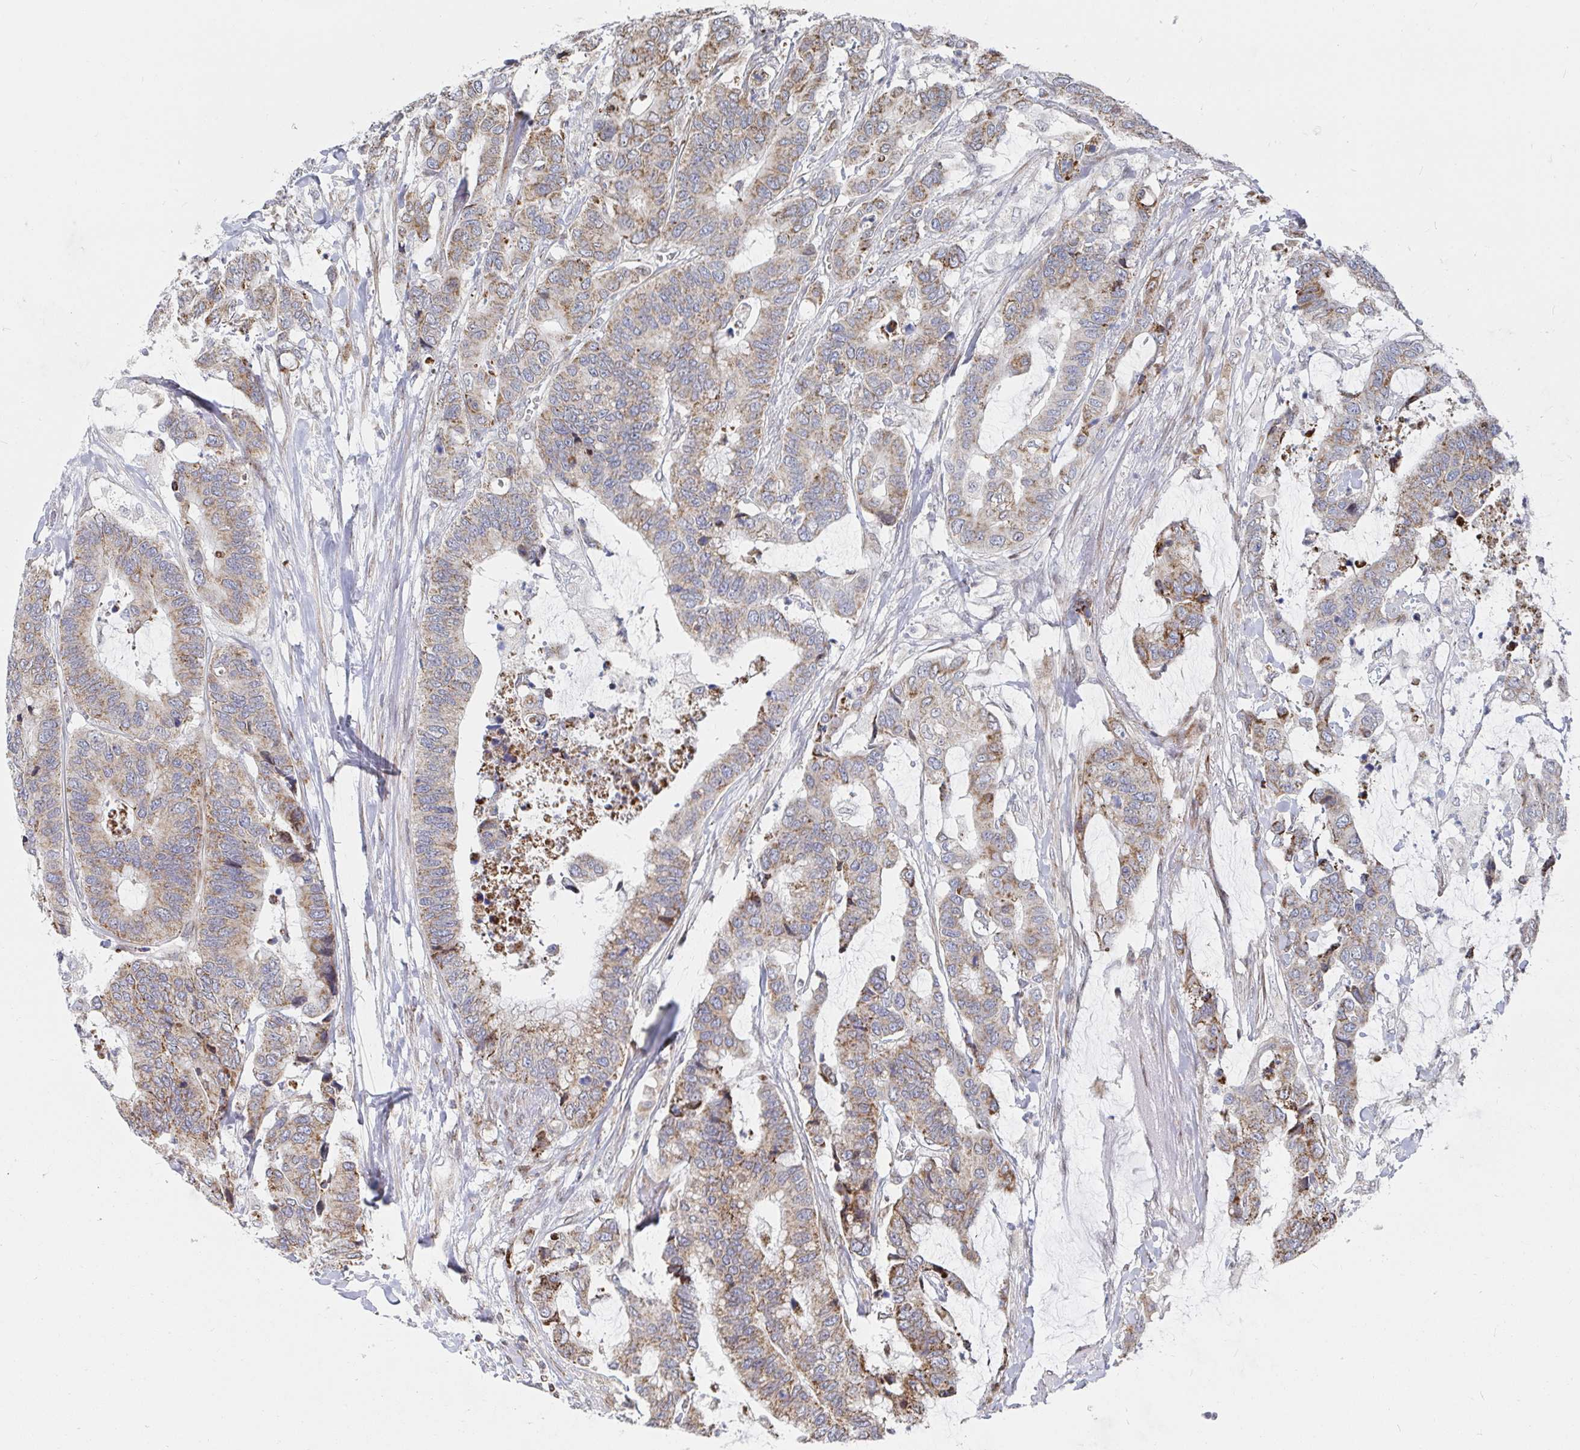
{"staining": {"intensity": "moderate", "quantity": ">75%", "location": "cytoplasmic/membranous"}, "tissue": "colorectal cancer", "cell_type": "Tumor cells", "image_type": "cancer", "snomed": [{"axis": "morphology", "description": "Adenocarcinoma, NOS"}, {"axis": "topography", "description": "Rectum"}], "caption": "Protein staining of colorectal adenocarcinoma tissue reveals moderate cytoplasmic/membranous positivity in approximately >75% of tumor cells.", "gene": "STARD8", "patient": {"sex": "female", "age": 59}}